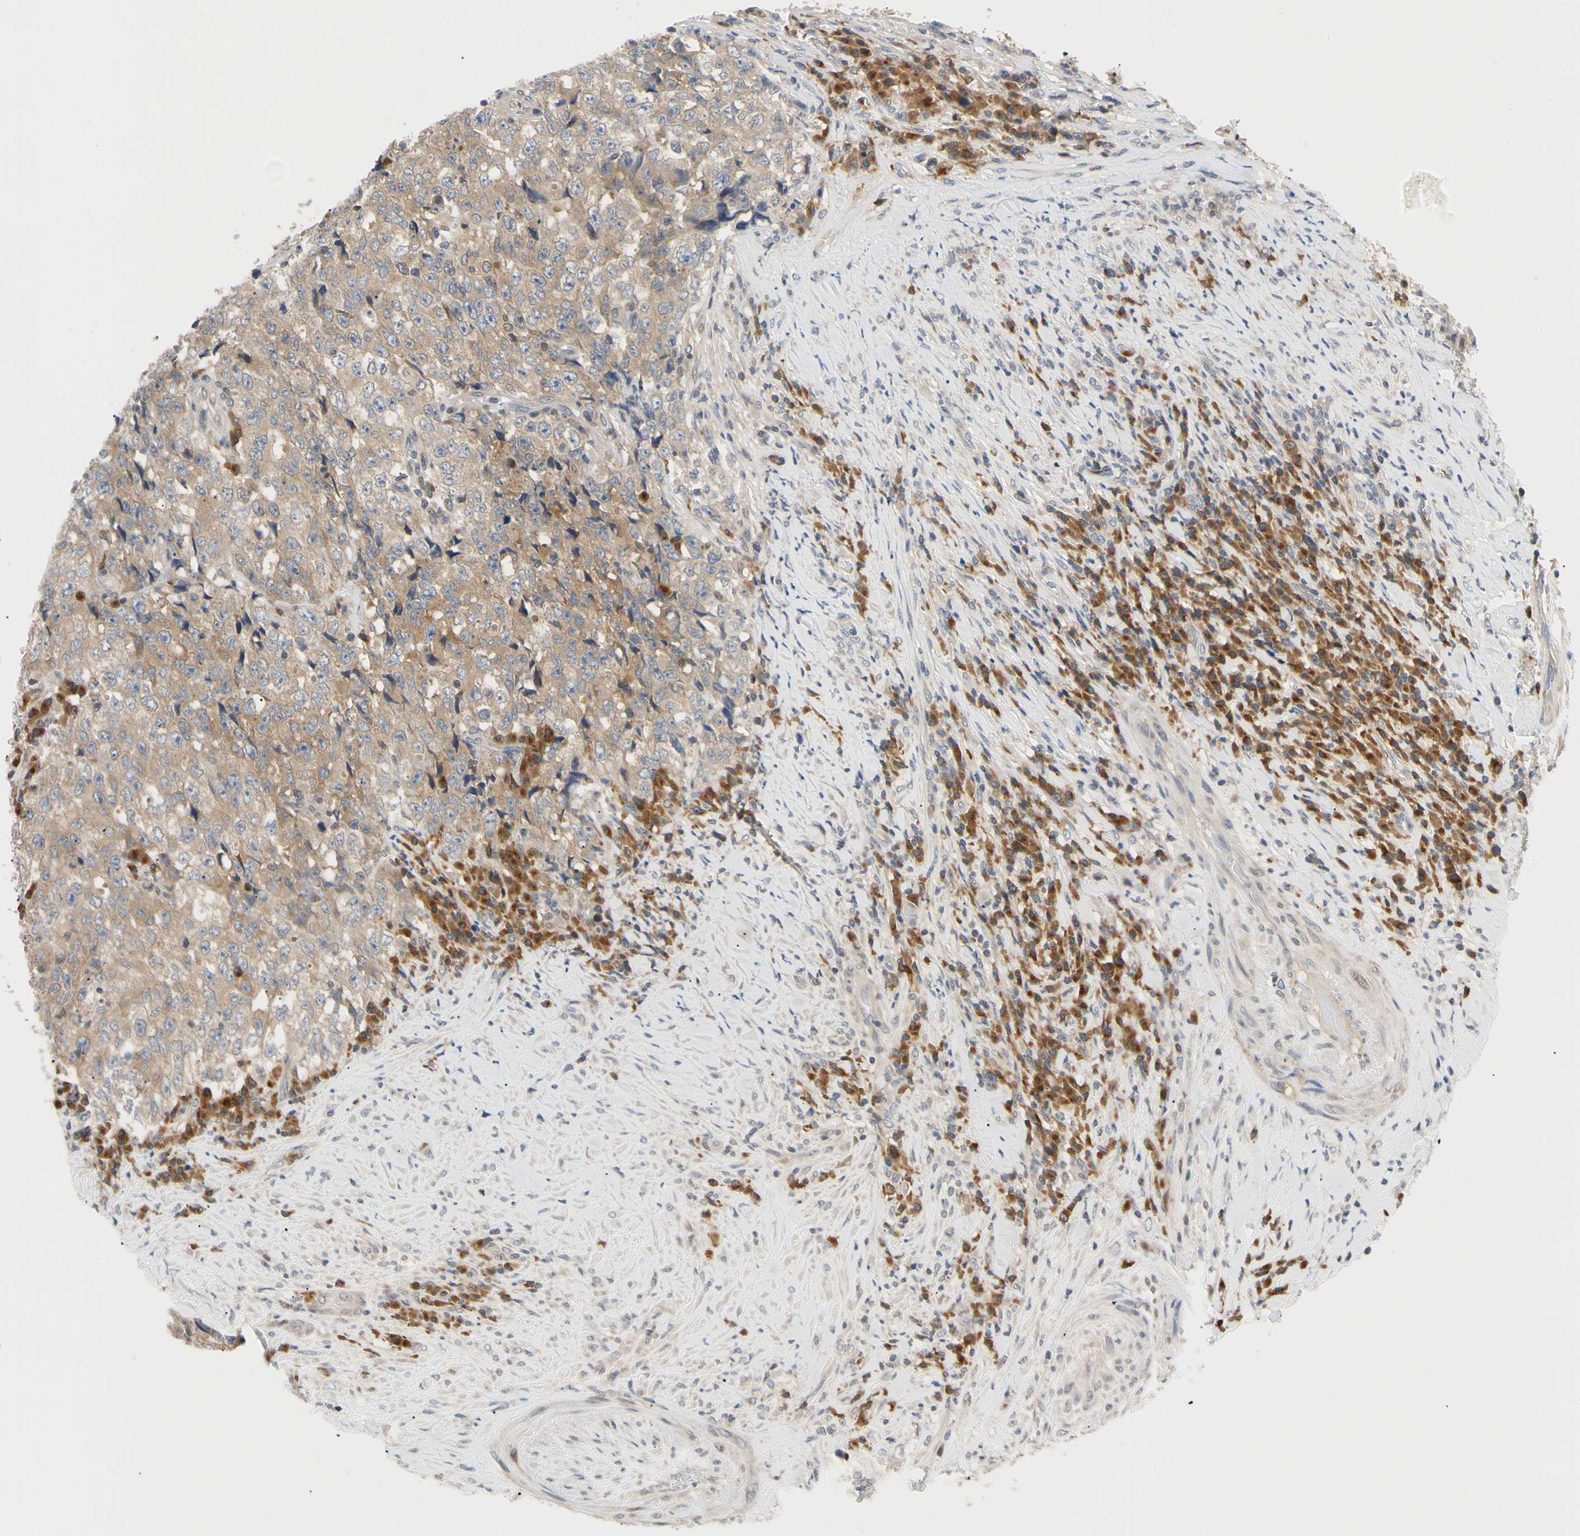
{"staining": {"intensity": "weak", "quantity": ">75%", "location": "cytoplasmic/membranous"}, "tissue": "testis cancer", "cell_type": "Tumor cells", "image_type": "cancer", "snomed": [{"axis": "morphology", "description": "Necrosis, NOS"}, {"axis": "morphology", "description": "Carcinoma, Embryonal, NOS"}, {"axis": "topography", "description": "Testis"}], "caption": "Testis cancer (embryonal carcinoma) stained with immunohistochemistry (IHC) demonstrates weak cytoplasmic/membranous expression in about >75% of tumor cells.", "gene": "SEC23B", "patient": {"sex": "male", "age": 19}}